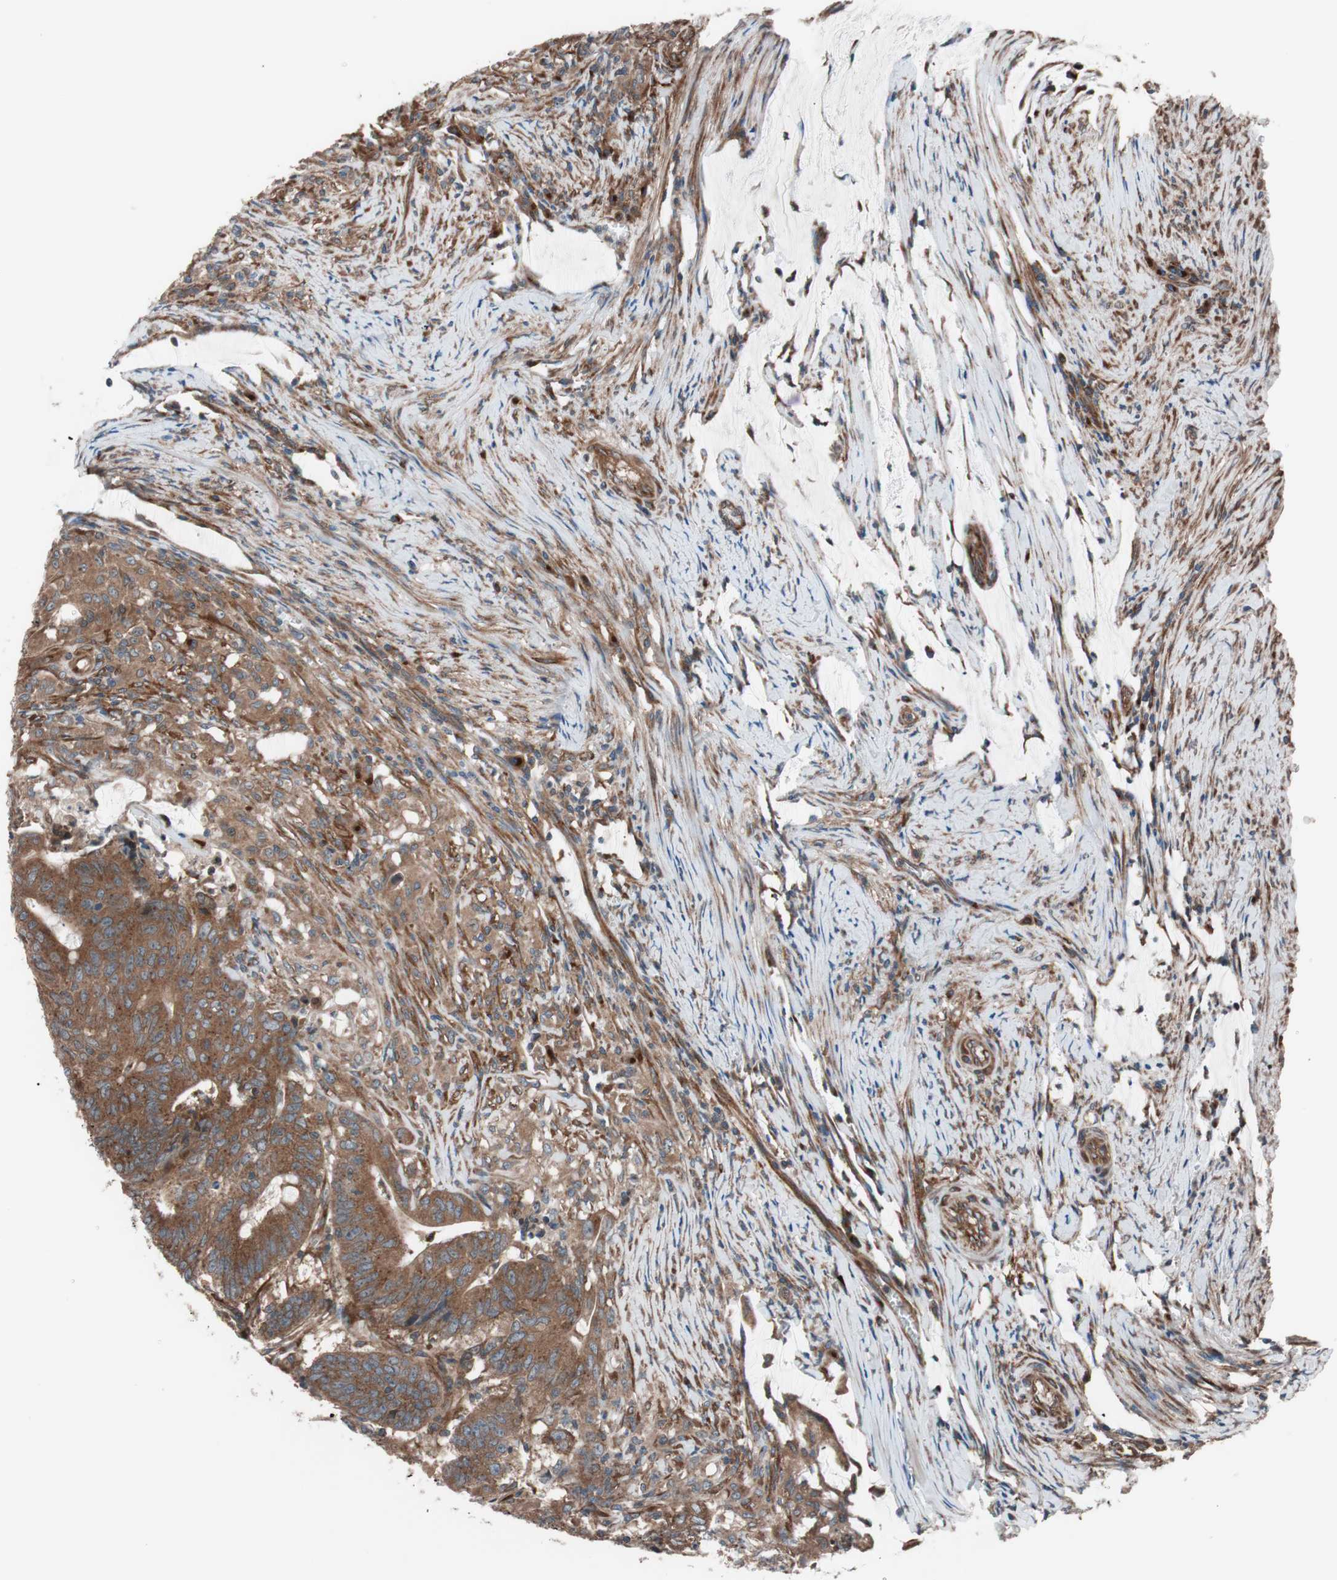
{"staining": {"intensity": "strong", "quantity": ">75%", "location": "cytoplasmic/membranous"}, "tissue": "colorectal cancer", "cell_type": "Tumor cells", "image_type": "cancer", "snomed": [{"axis": "morphology", "description": "Adenocarcinoma, NOS"}, {"axis": "topography", "description": "Colon"}], "caption": "Adenocarcinoma (colorectal) stained for a protein reveals strong cytoplasmic/membranous positivity in tumor cells.", "gene": "SEC31A", "patient": {"sex": "male", "age": 45}}